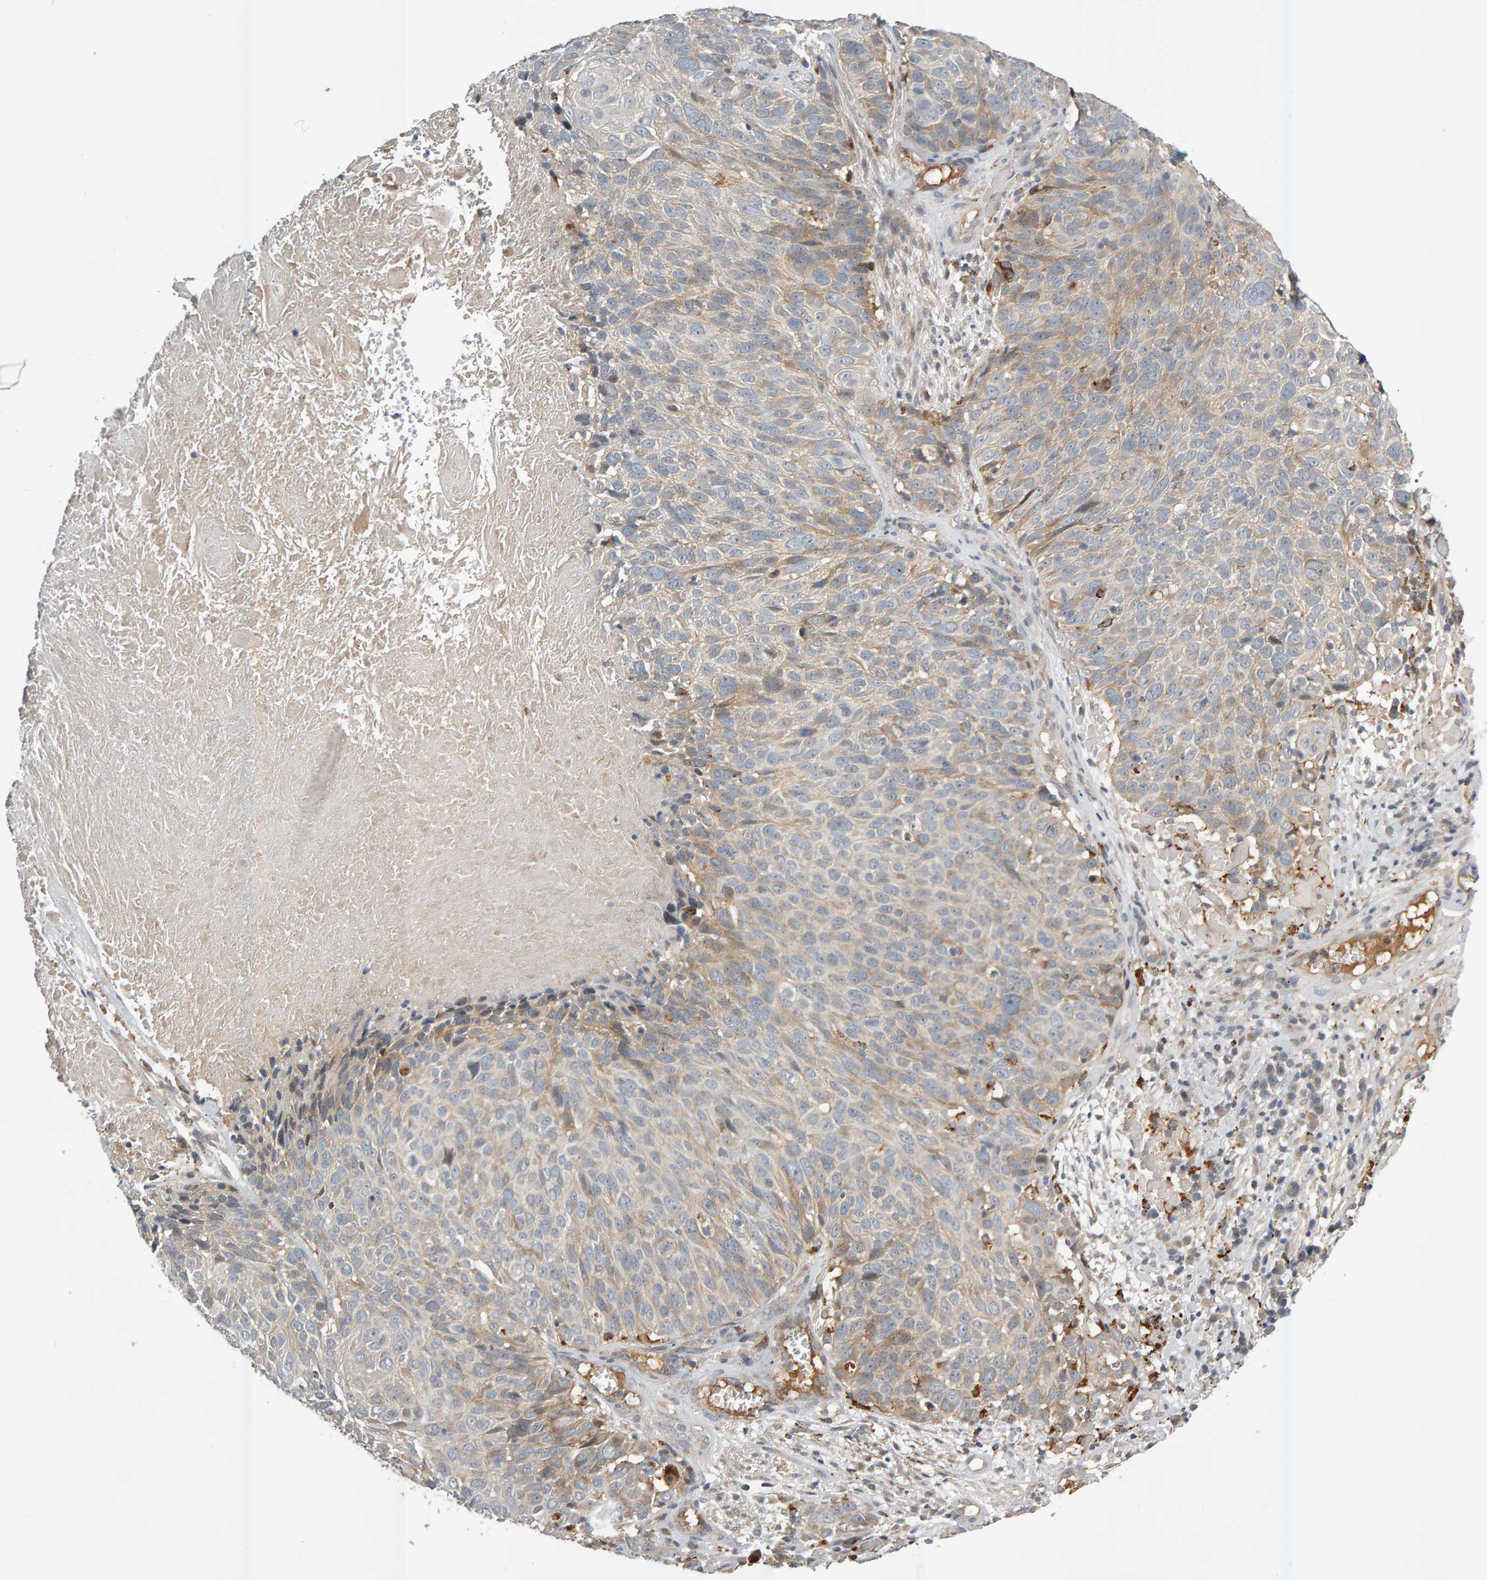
{"staining": {"intensity": "moderate", "quantity": "<25%", "location": "cytoplasmic/membranous"}, "tissue": "cervical cancer", "cell_type": "Tumor cells", "image_type": "cancer", "snomed": [{"axis": "morphology", "description": "Squamous cell carcinoma, NOS"}, {"axis": "topography", "description": "Cervix"}], "caption": "Immunohistochemical staining of human squamous cell carcinoma (cervical) exhibits moderate cytoplasmic/membranous protein expression in approximately <25% of tumor cells. (DAB IHC with brightfield microscopy, high magnification).", "gene": "ZNF160", "patient": {"sex": "female", "age": 74}}